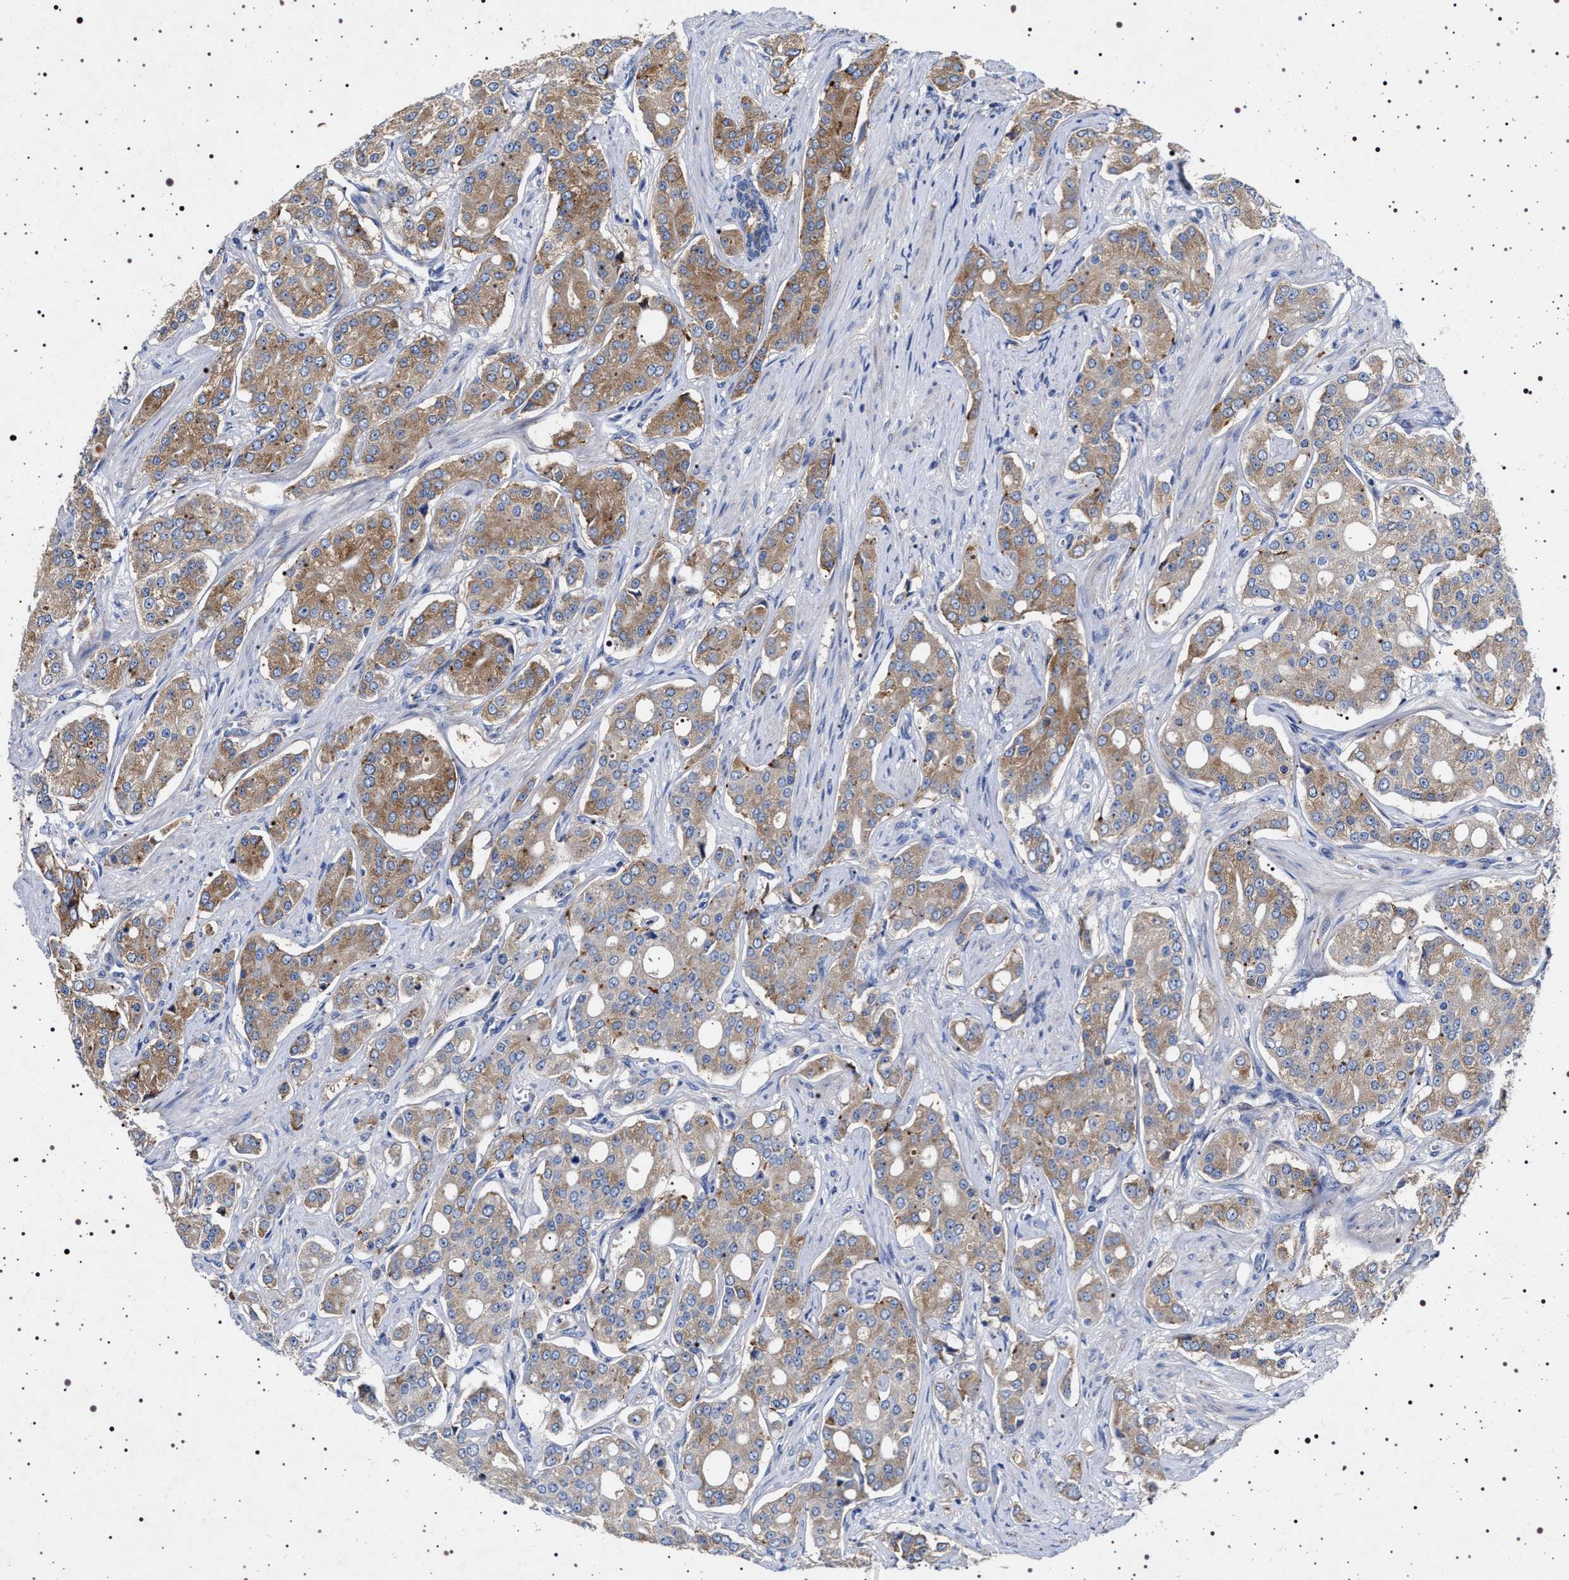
{"staining": {"intensity": "moderate", "quantity": ">75%", "location": "cytoplasmic/membranous"}, "tissue": "prostate cancer", "cell_type": "Tumor cells", "image_type": "cancer", "snomed": [{"axis": "morphology", "description": "Adenocarcinoma, High grade"}, {"axis": "topography", "description": "Prostate"}], "caption": "Immunohistochemical staining of prostate cancer (adenocarcinoma (high-grade)) exhibits medium levels of moderate cytoplasmic/membranous protein positivity in about >75% of tumor cells. (DAB IHC, brown staining for protein, blue staining for nuclei).", "gene": "NAALADL2", "patient": {"sex": "male", "age": 71}}